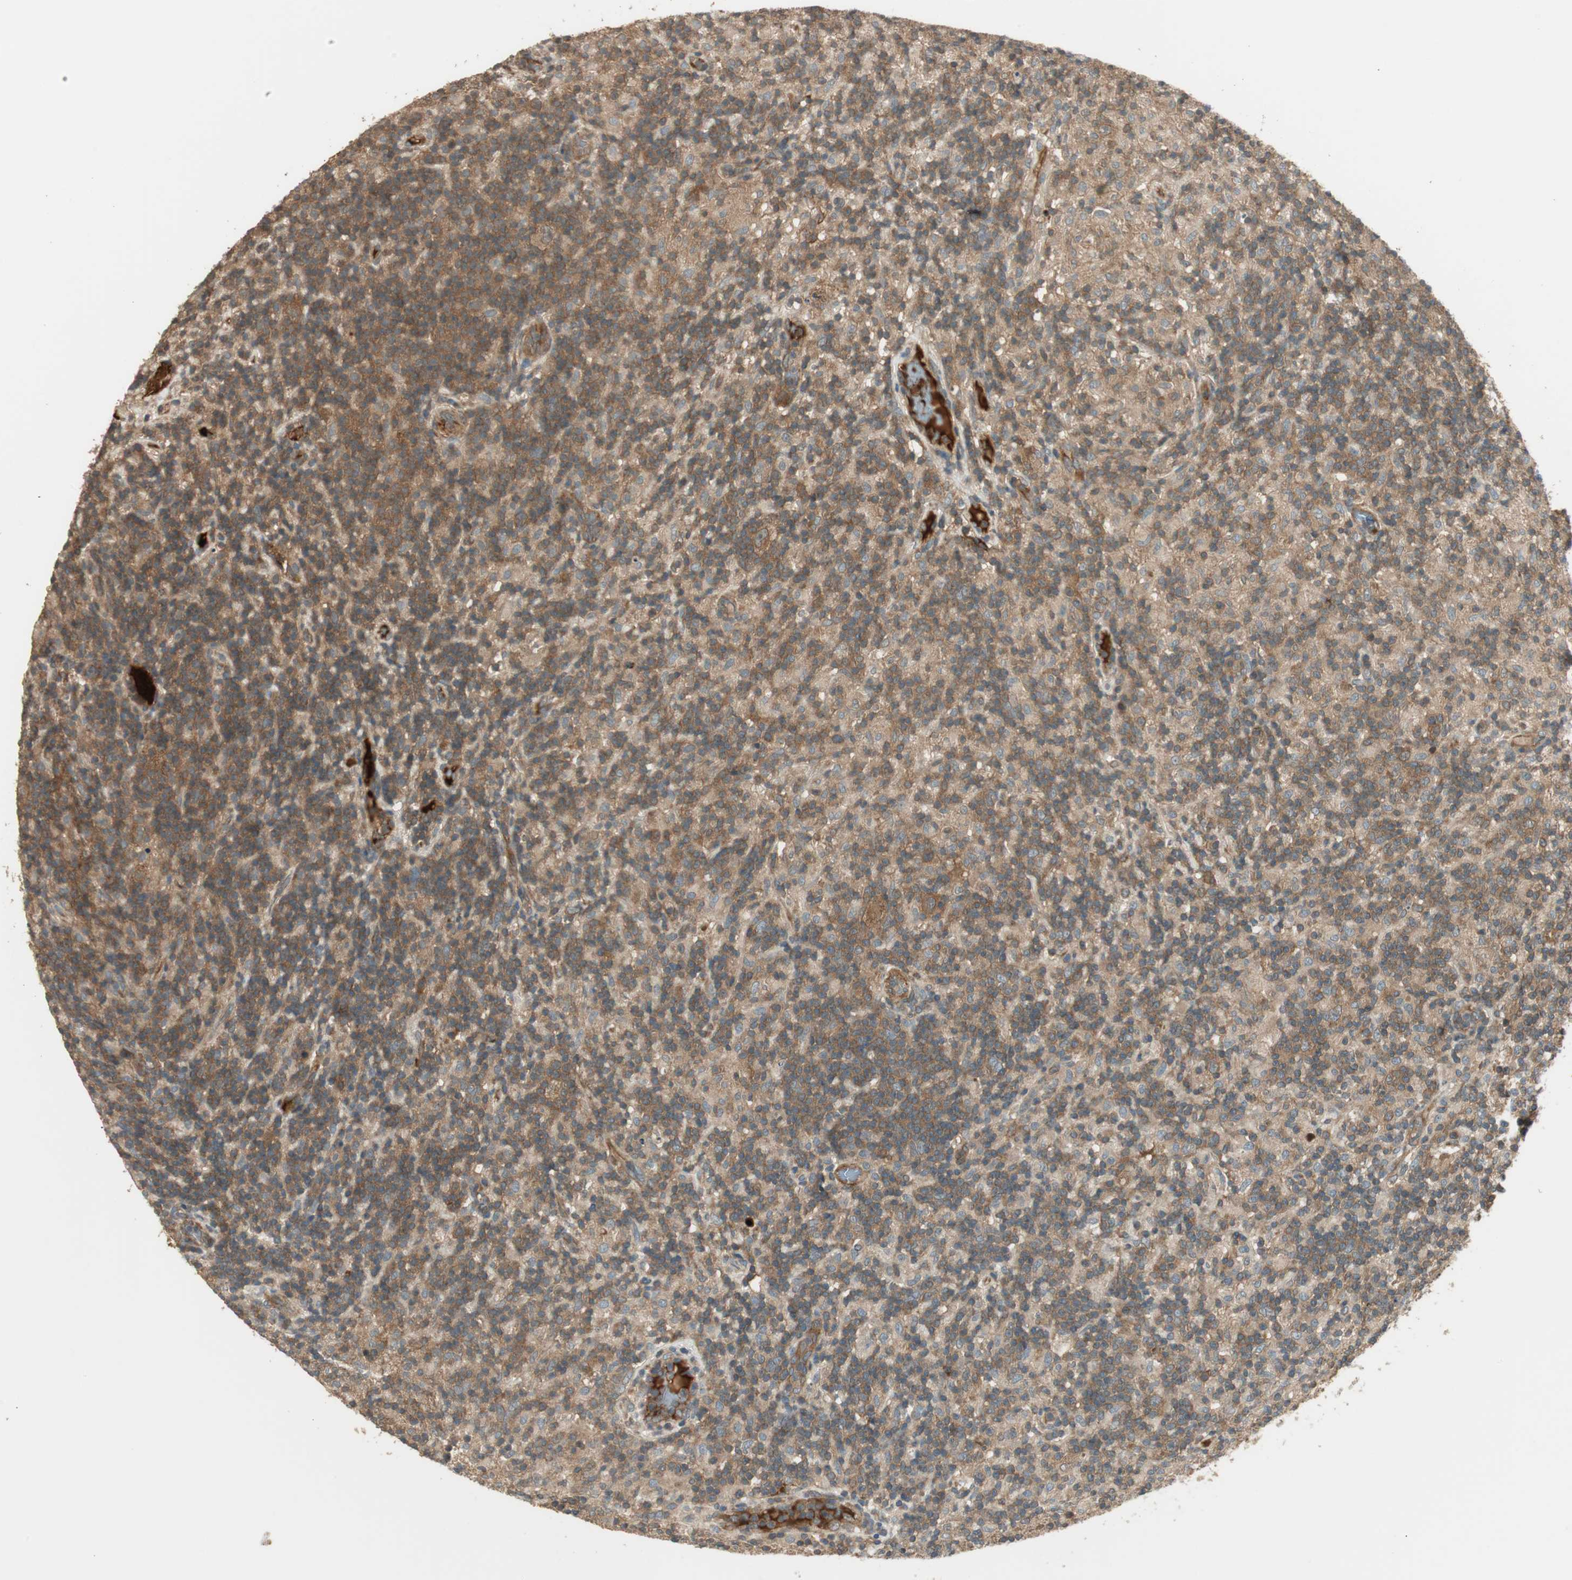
{"staining": {"intensity": "moderate", "quantity": ">75%", "location": "cytoplasmic/membranous"}, "tissue": "lymphoma", "cell_type": "Tumor cells", "image_type": "cancer", "snomed": [{"axis": "morphology", "description": "Hodgkin's disease, NOS"}, {"axis": "topography", "description": "Lymph node"}], "caption": "High-power microscopy captured an immunohistochemistry (IHC) image of lymphoma, revealing moderate cytoplasmic/membranous positivity in approximately >75% of tumor cells. The staining was performed using DAB (3,3'-diaminobenzidine), with brown indicating positive protein expression. Nuclei are stained blue with hematoxylin.", "gene": "PFDN5", "patient": {"sex": "male", "age": 70}}